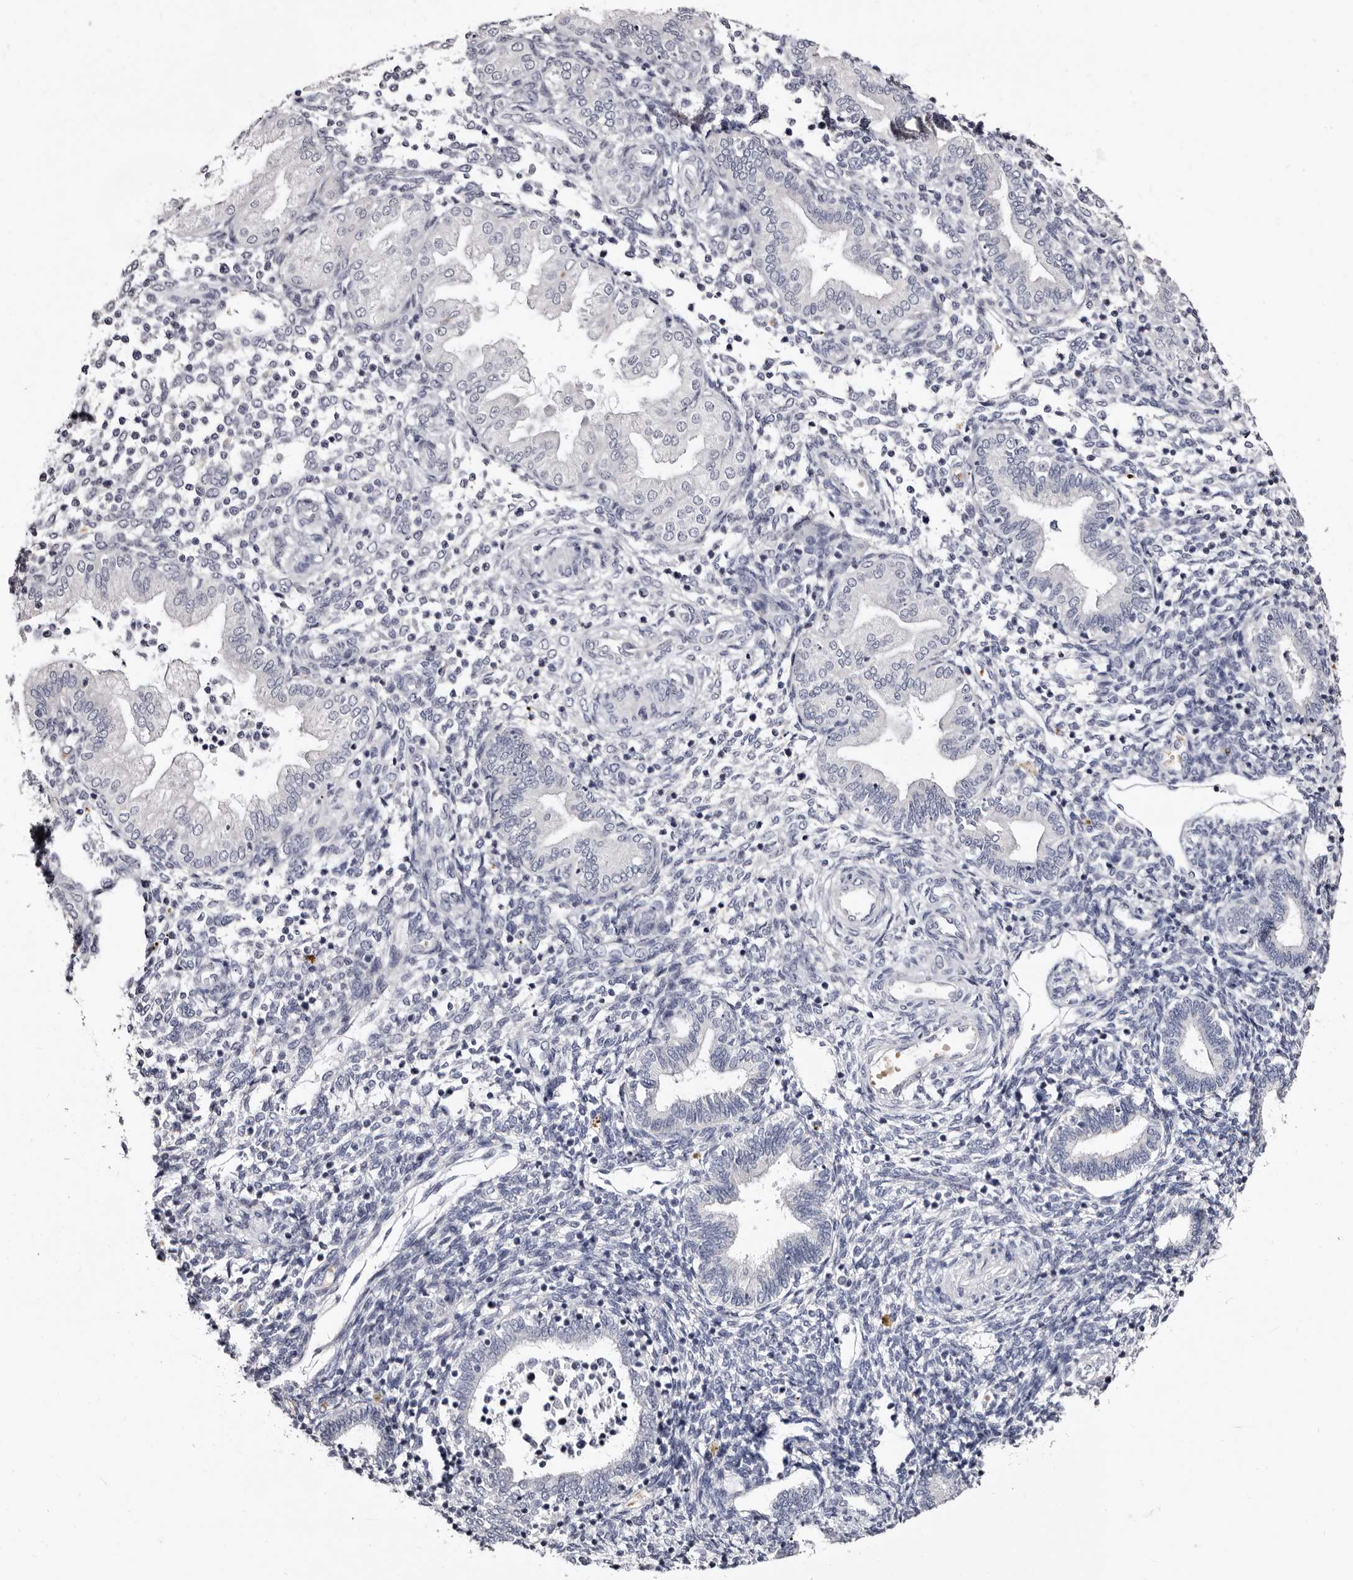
{"staining": {"intensity": "negative", "quantity": "none", "location": "none"}, "tissue": "endometrium", "cell_type": "Cells in endometrial stroma", "image_type": "normal", "snomed": [{"axis": "morphology", "description": "Normal tissue, NOS"}, {"axis": "topography", "description": "Endometrium"}], "caption": "High power microscopy histopathology image of an immunohistochemistry (IHC) photomicrograph of unremarkable endometrium, revealing no significant staining in cells in endometrial stroma.", "gene": "BPGM", "patient": {"sex": "female", "age": 53}}